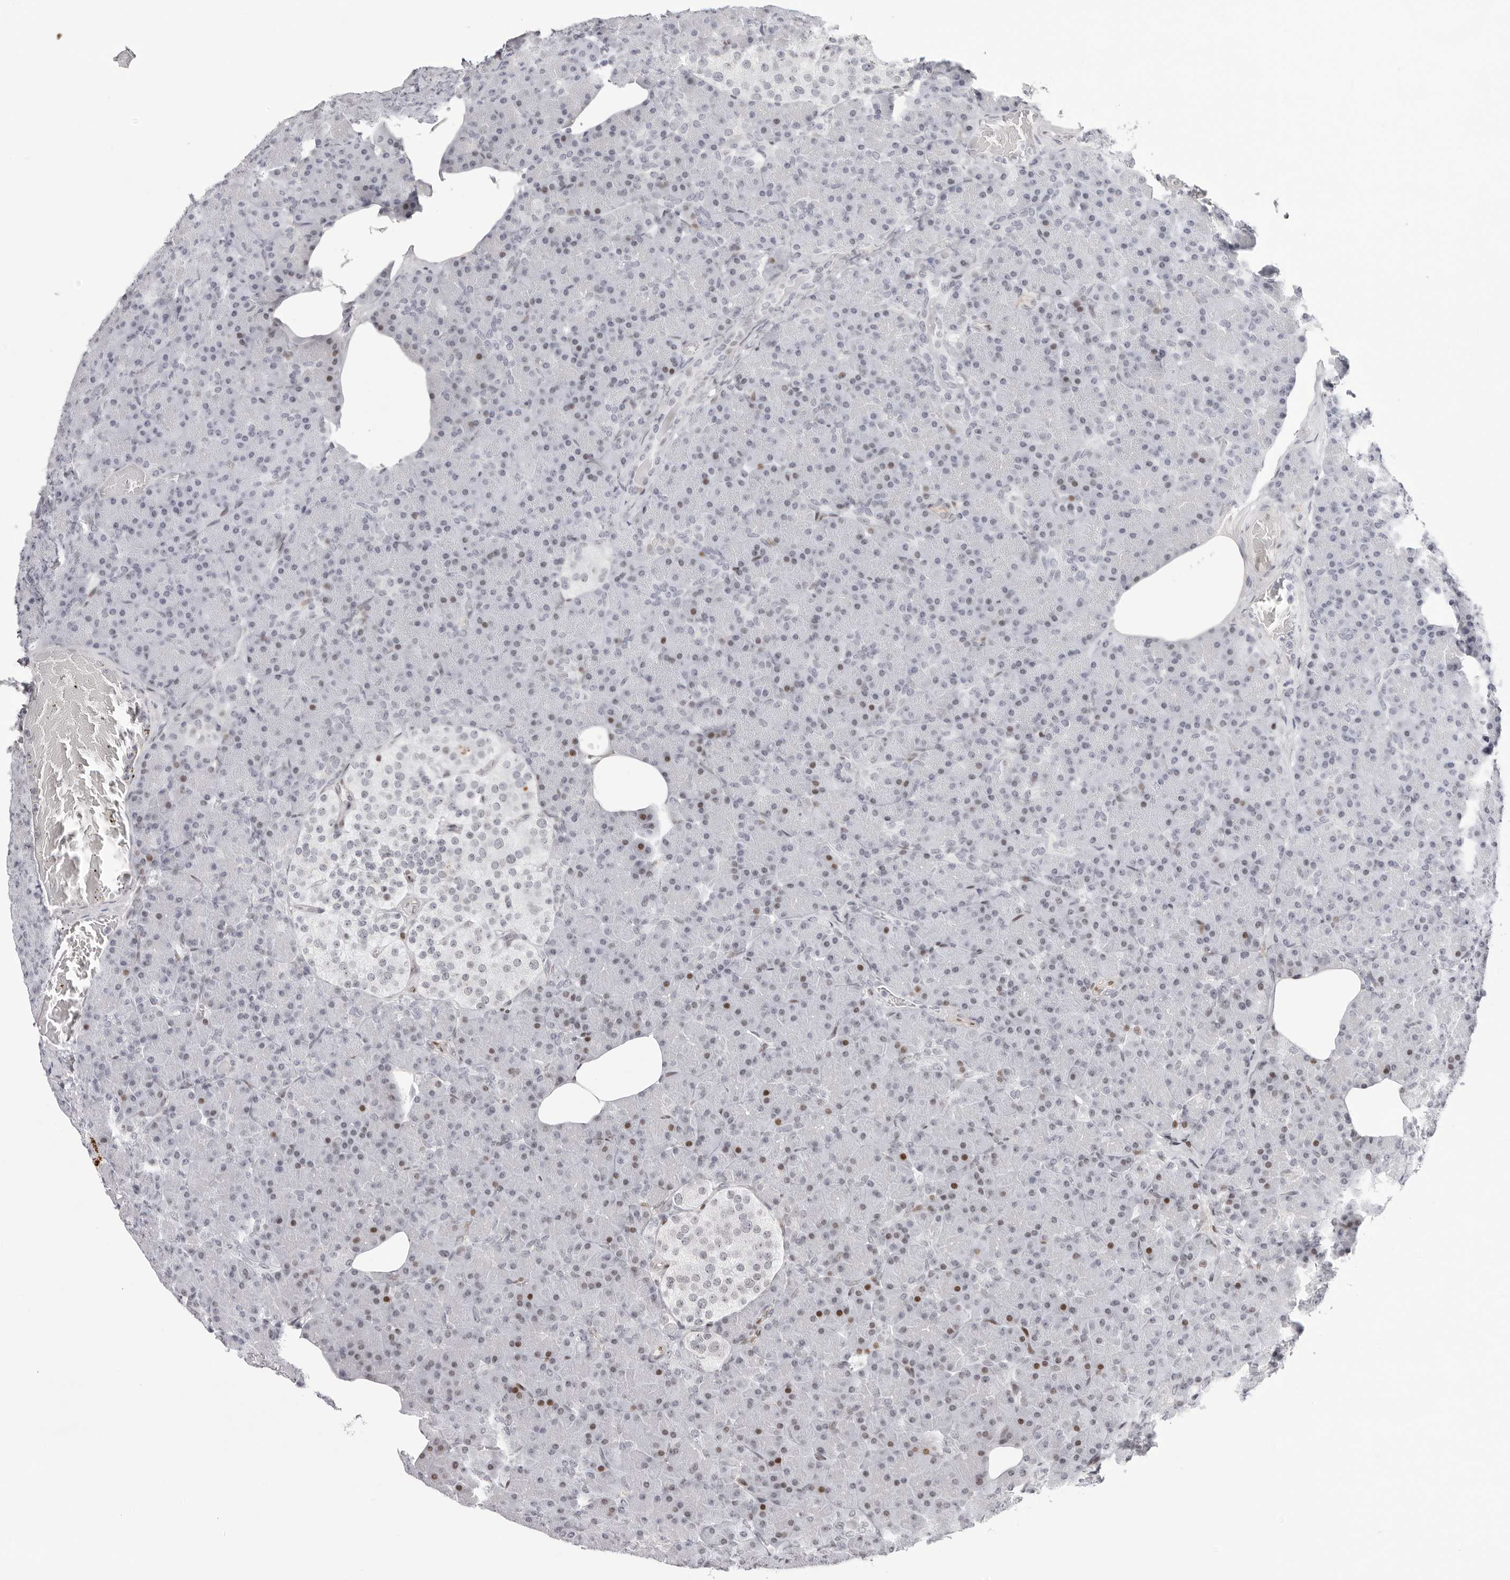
{"staining": {"intensity": "moderate", "quantity": "<25%", "location": "nuclear"}, "tissue": "pancreas", "cell_type": "Exocrine glandular cells", "image_type": "normal", "snomed": [{"axis": "morphology", "description": "Normal tissue, NOS"}, {"axis": "topography", "description": "Pancreas"}], "caption": "Immunohistochemistry (IHC) staining of benign pancreas, which reveals low levels of moderate nuclear positivity in about <25% of exocrine glandular cells indicating moderate nuclear protein expression. The staining was performed using DAB (3,3'-diaminobenzidine) (brown) for protein detection and nuclei were counterstained in hematoxylin (blue).", "gene": "NTPCR", "patient": {"sex": "female", "age": 43}}